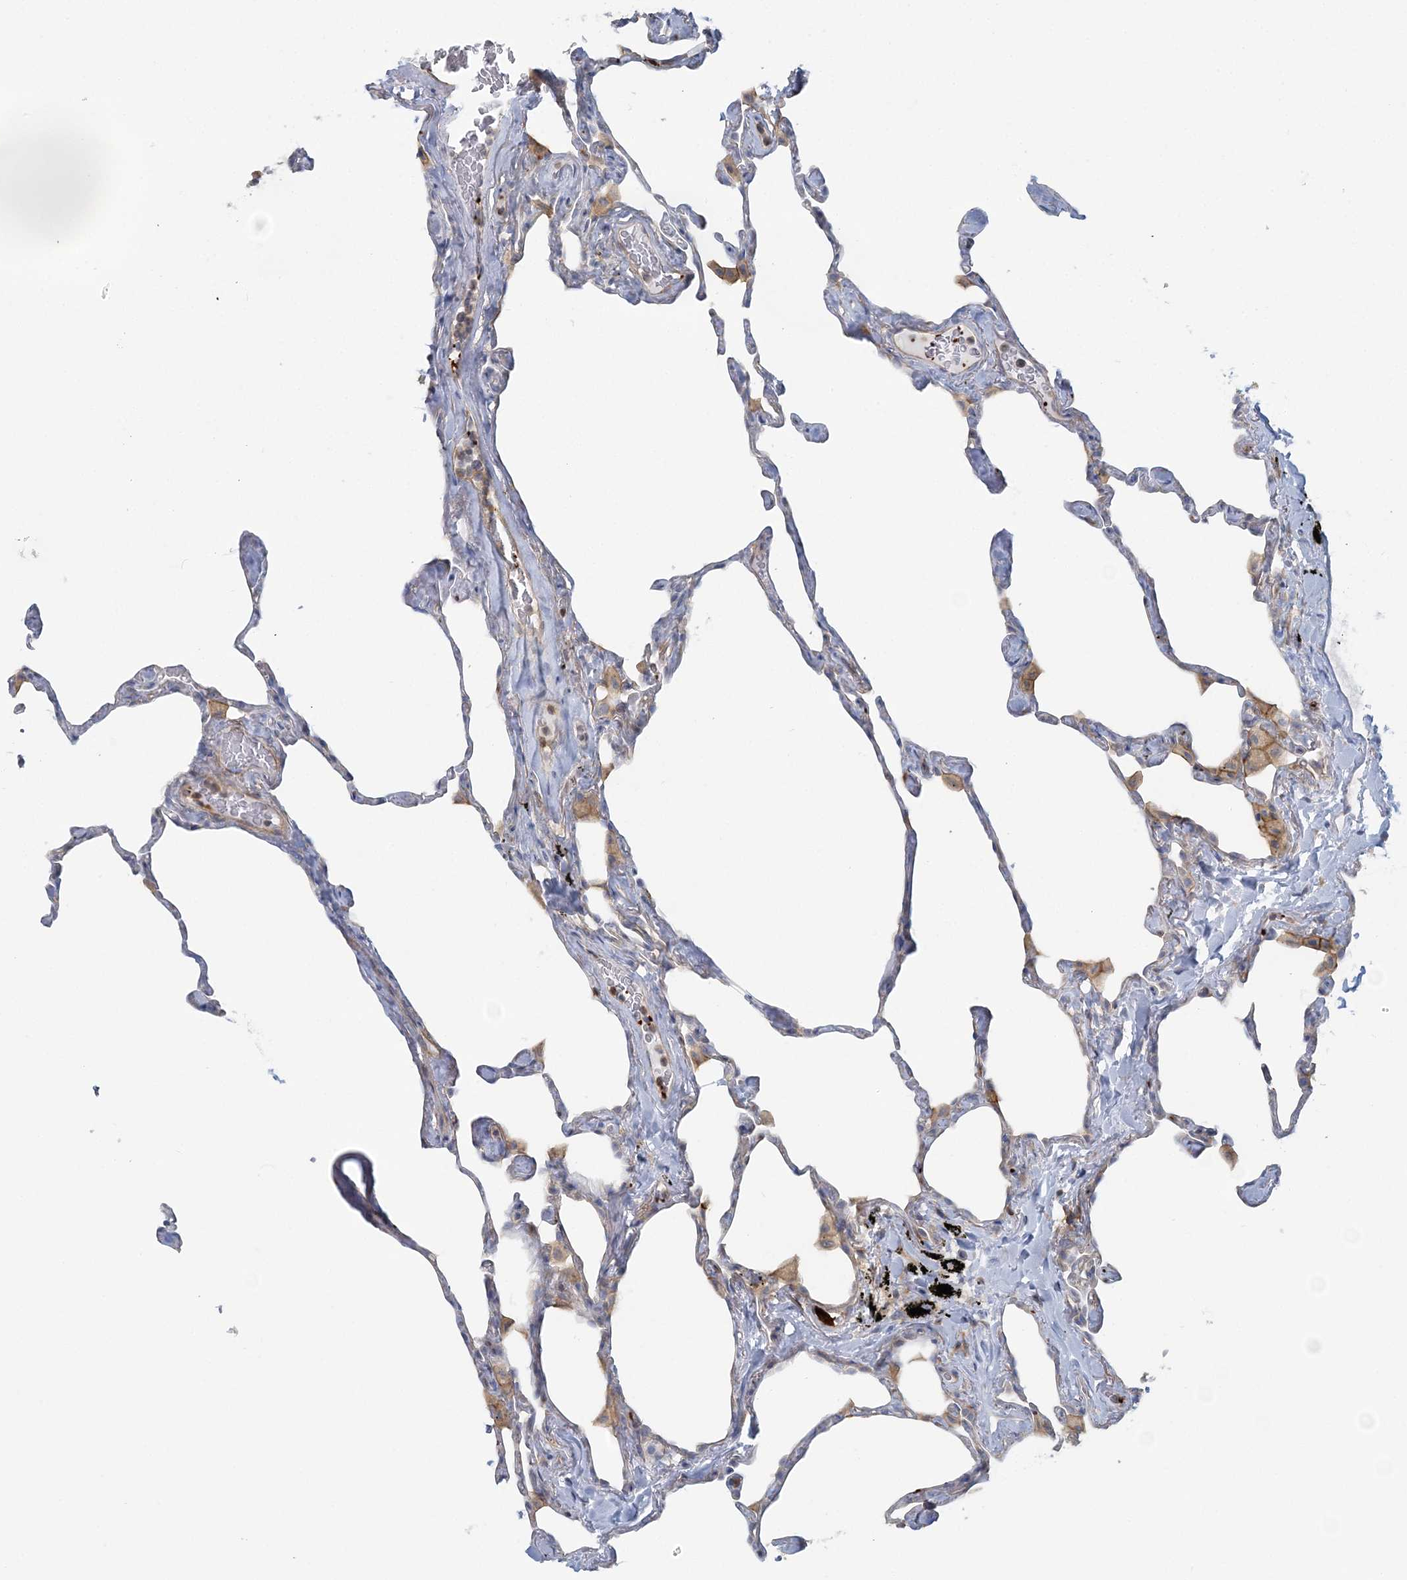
{"staining": {"intensity": "negative", "quantity": "none", "location": "none"}, "tissue": "lung", "cell_type": "Alveolar cells", "image_type": "normal", "snomed": [{"axis": "morphology", "description": "Normal tissue, NOS"}, {"axis": "topography", "description": "Lung"}], "caption": "A high-resolution histopathology image shows IHC staining of unremarkable lung, which displays no significant expression in alveolar cells.", "gene": "CUEDC2", "patient": {"sex": "male", "age": 65}}